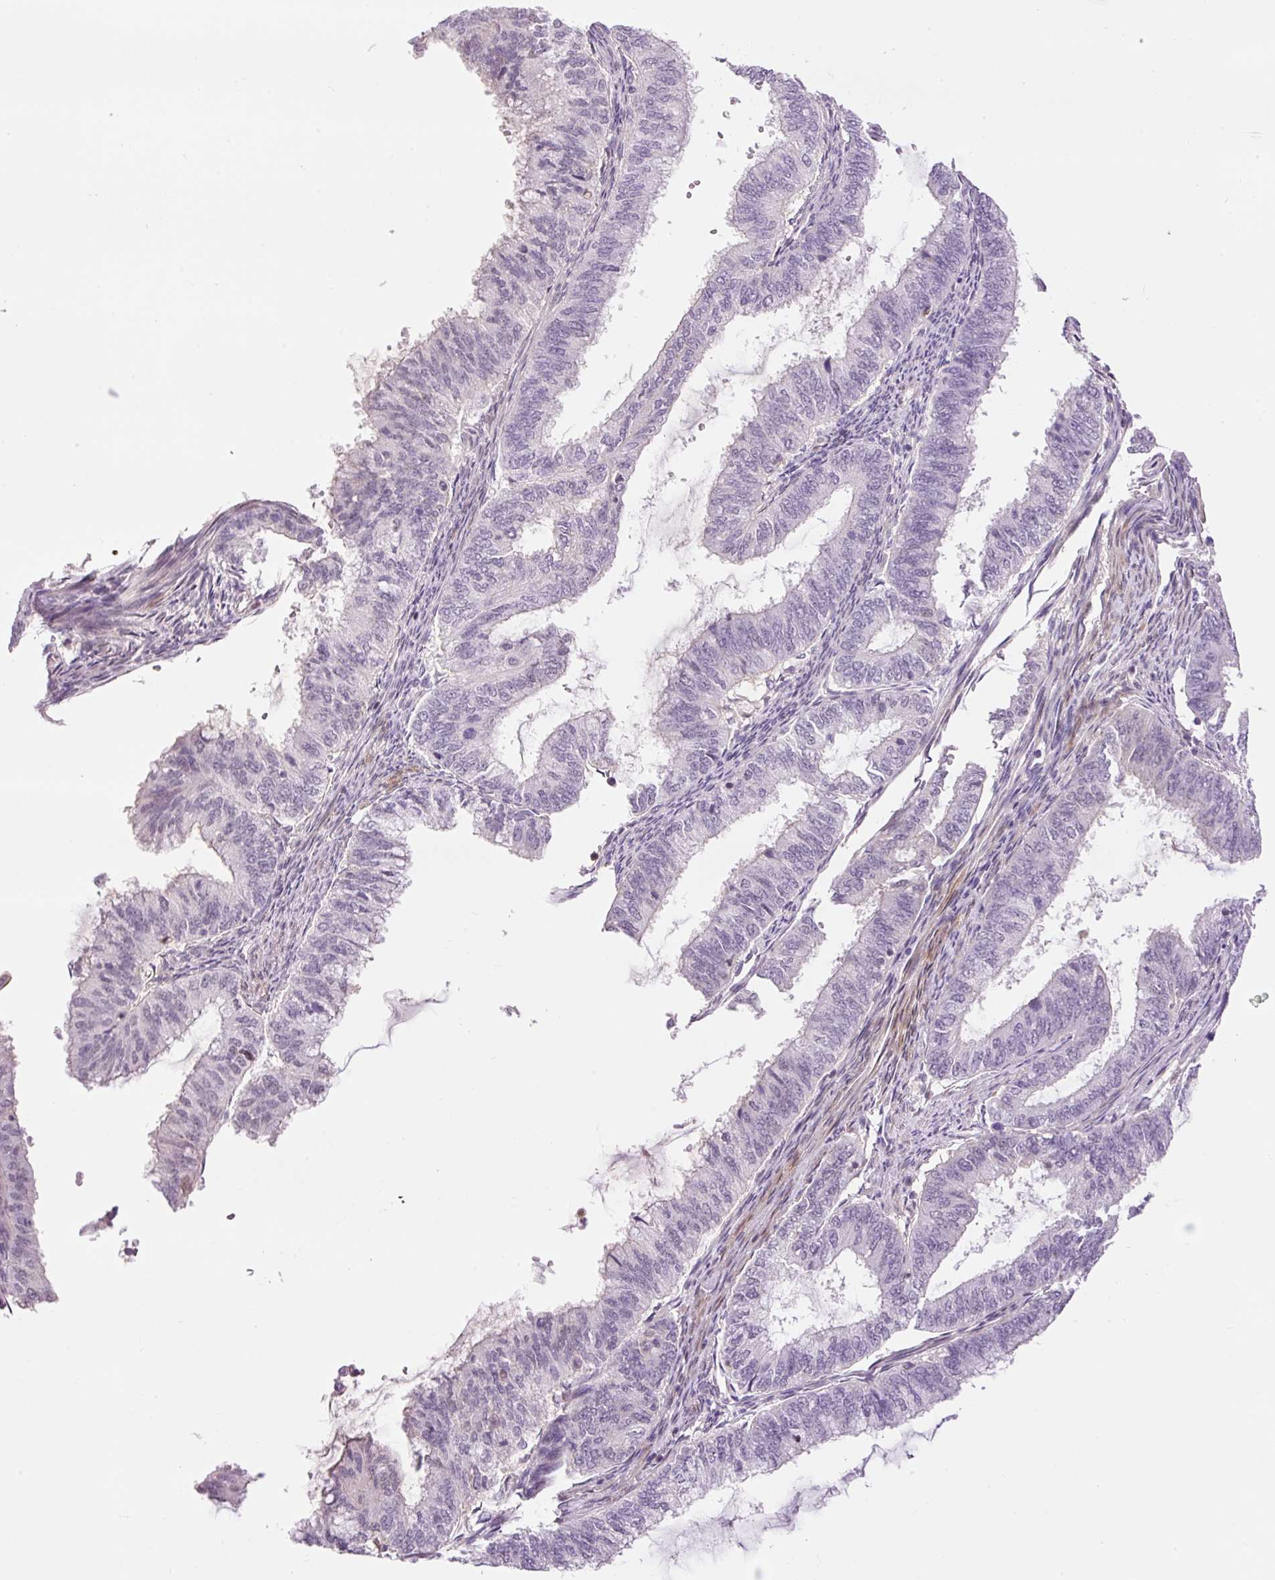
{"staining": {"intensity": "negative", "quantity": "none", "location": "none"}, "tissue": "endometrial cancer", "cell_type": "Tumor cells", "image_type": "cancer", "snomed": [{"axis": "morphology", "description": "Adenocarcinoma, NOS"}, {"axis": "topography", "description": "Endometrium"}], "caption": "This is an immunohistochemistry (IHC) micrograph of endometrial cancer. There is no positivity in tumor cells.", "gene": "HNF1A", "patient": {"sex": "female", "age": 51}}